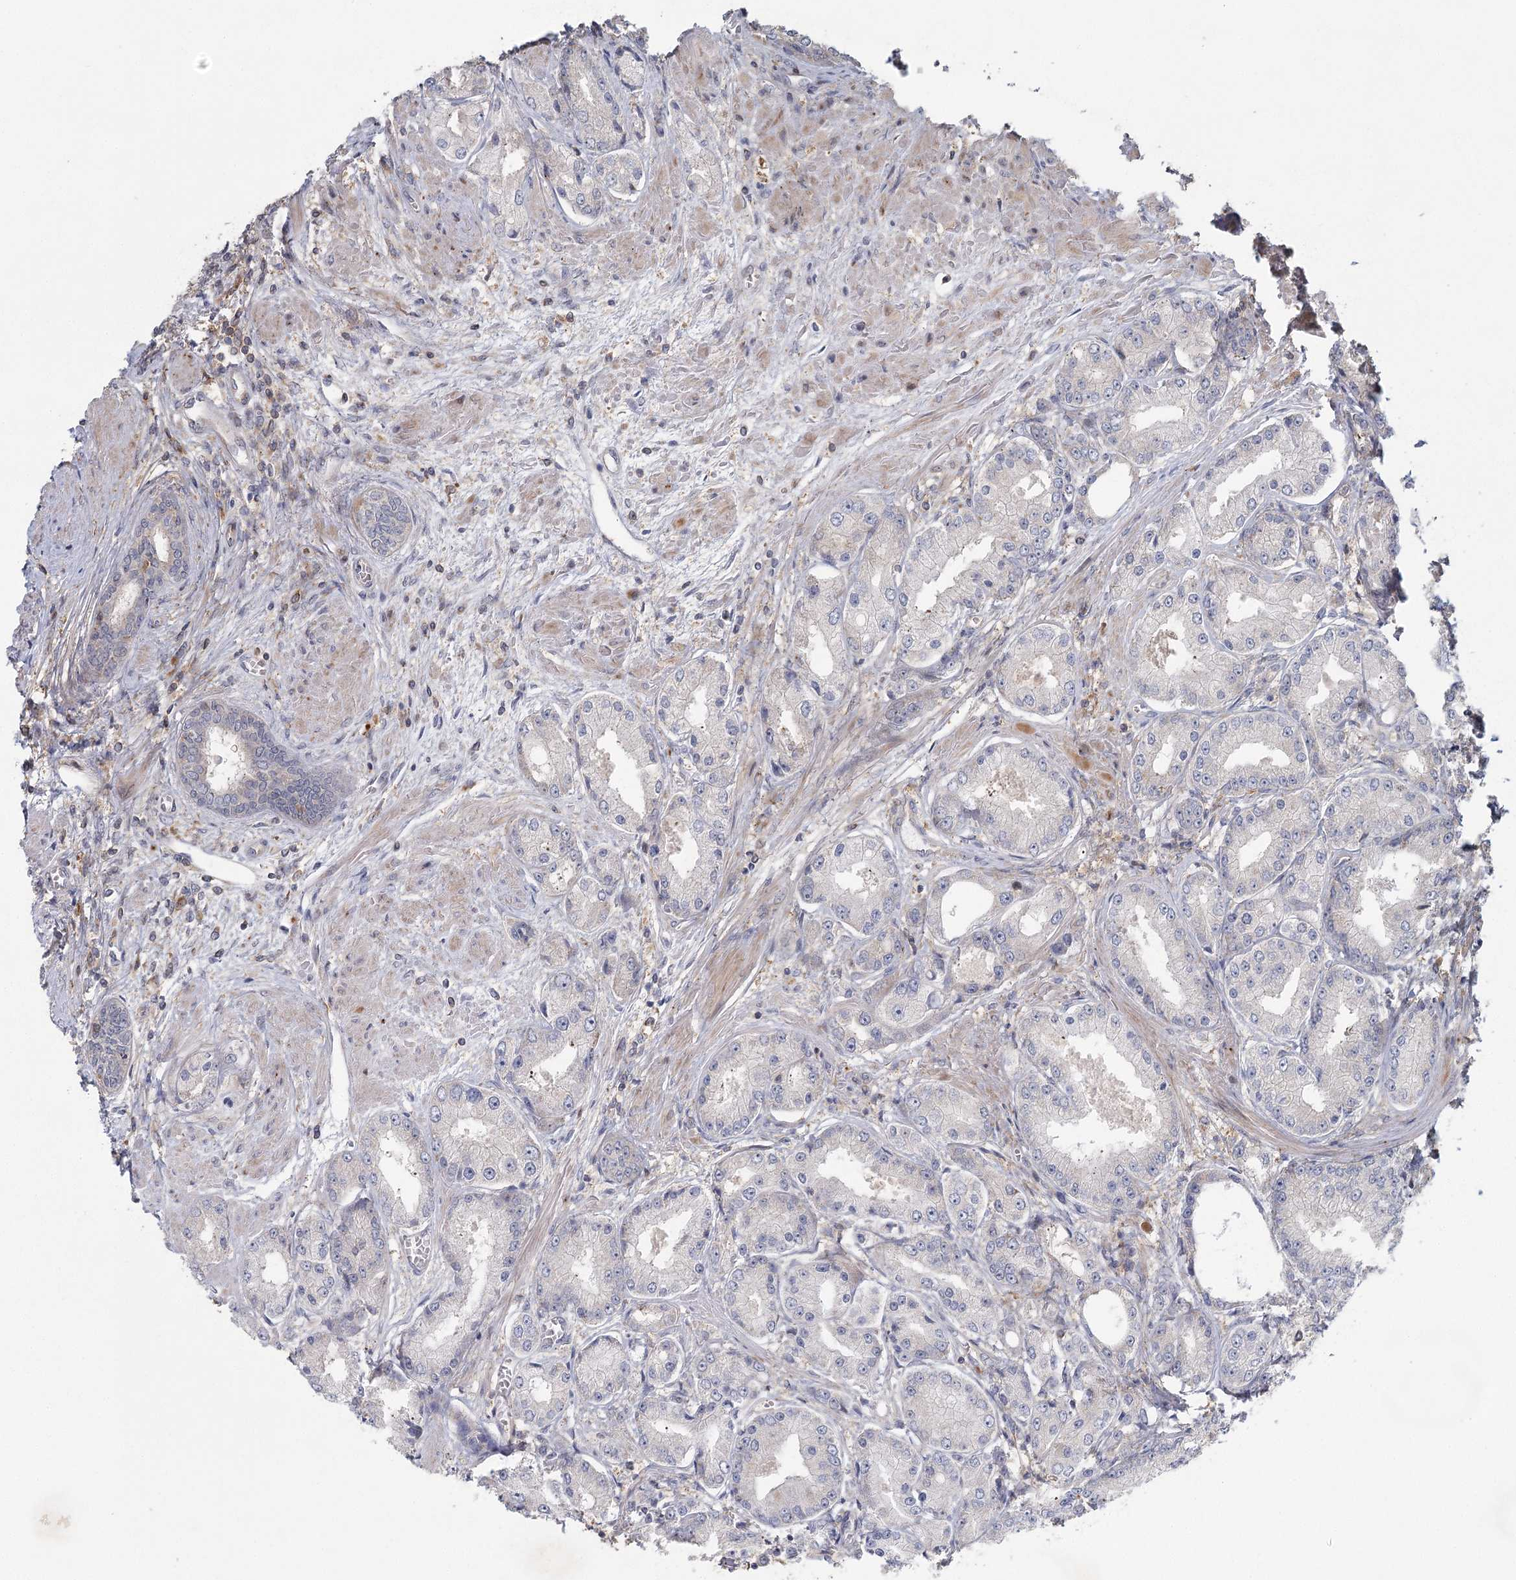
{"staining": {"intensity": "negative", "quantity": "none", "location": "none"}, "tissue": "prostate cancer", "cell_type": "Tumor cells", "image_type": "cancer", "snomed": [{"axis": "morphology", "description": "Adenocarcinoma, High grade"}, {"axis": "topography", "description": "Prostate"}], "caption": "Immunohistochemical staining of human high-grade adenocarcinoma (prostate) displays no significant positivity in tumor cells.", "gene": "FAM110C", "patient": {"sex": "male", "age": 59}}